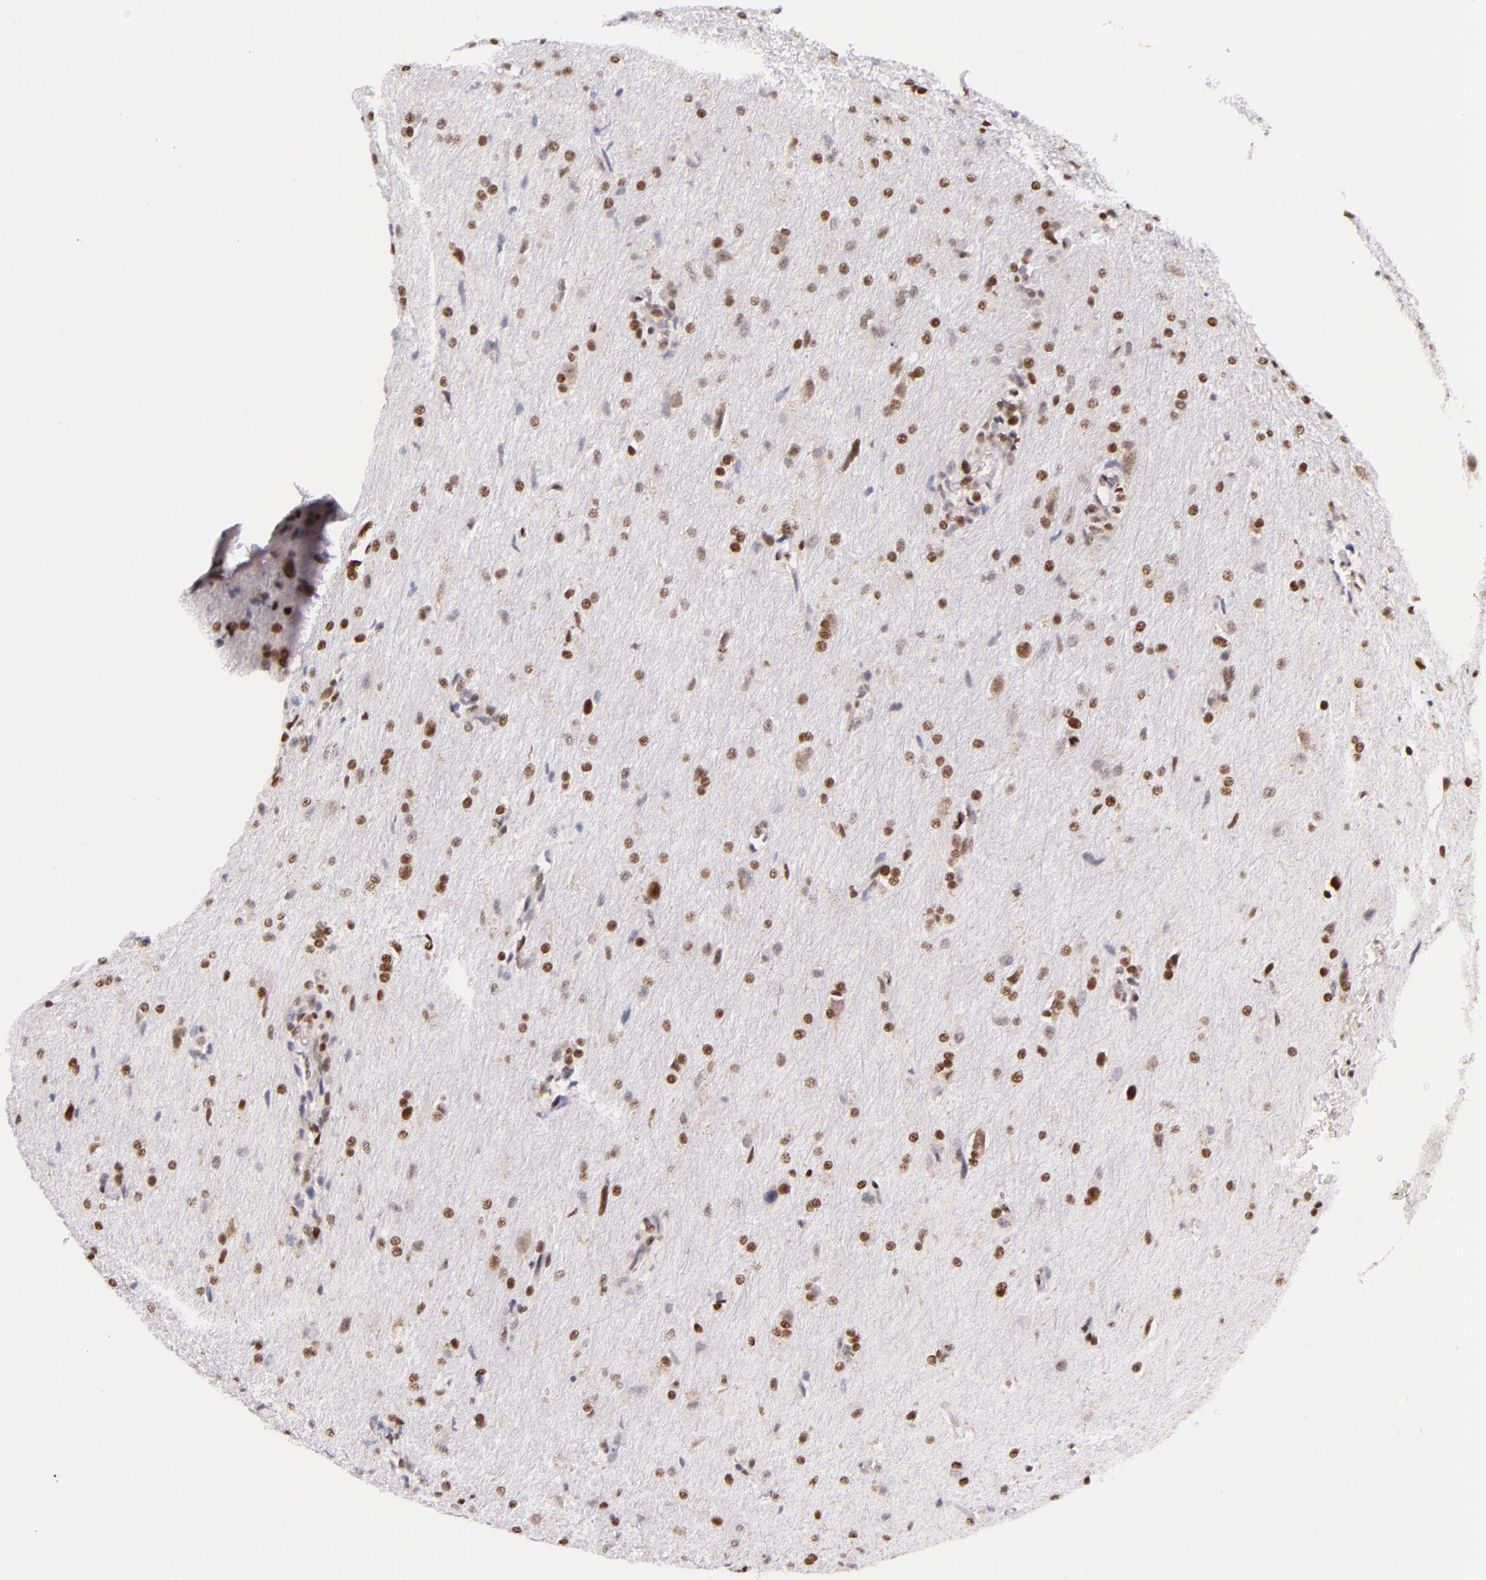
{"staining": {"intensity": "weak", "quantity": "25%-75%", "location": "nuclear"}, "tissue": "glioma", "cell_type": "Tumor cells", "image_type": "cancer", "snomed": [{"axis": "morphology", "description": "Glioma, malignant, High grade"}, {"axis": "topography", "description": "Brain"}], "caption": "Immunohistochemistry (IHC) of human malignant glioma (high-grade) shows low levels of weak nuclear expression in about 25%-75% of tumor cells. The protein is shown in brown color, while the nuclei are stained blue.", "gene": "GPKOW", "patient": {"sex": "male", "age": 68}}